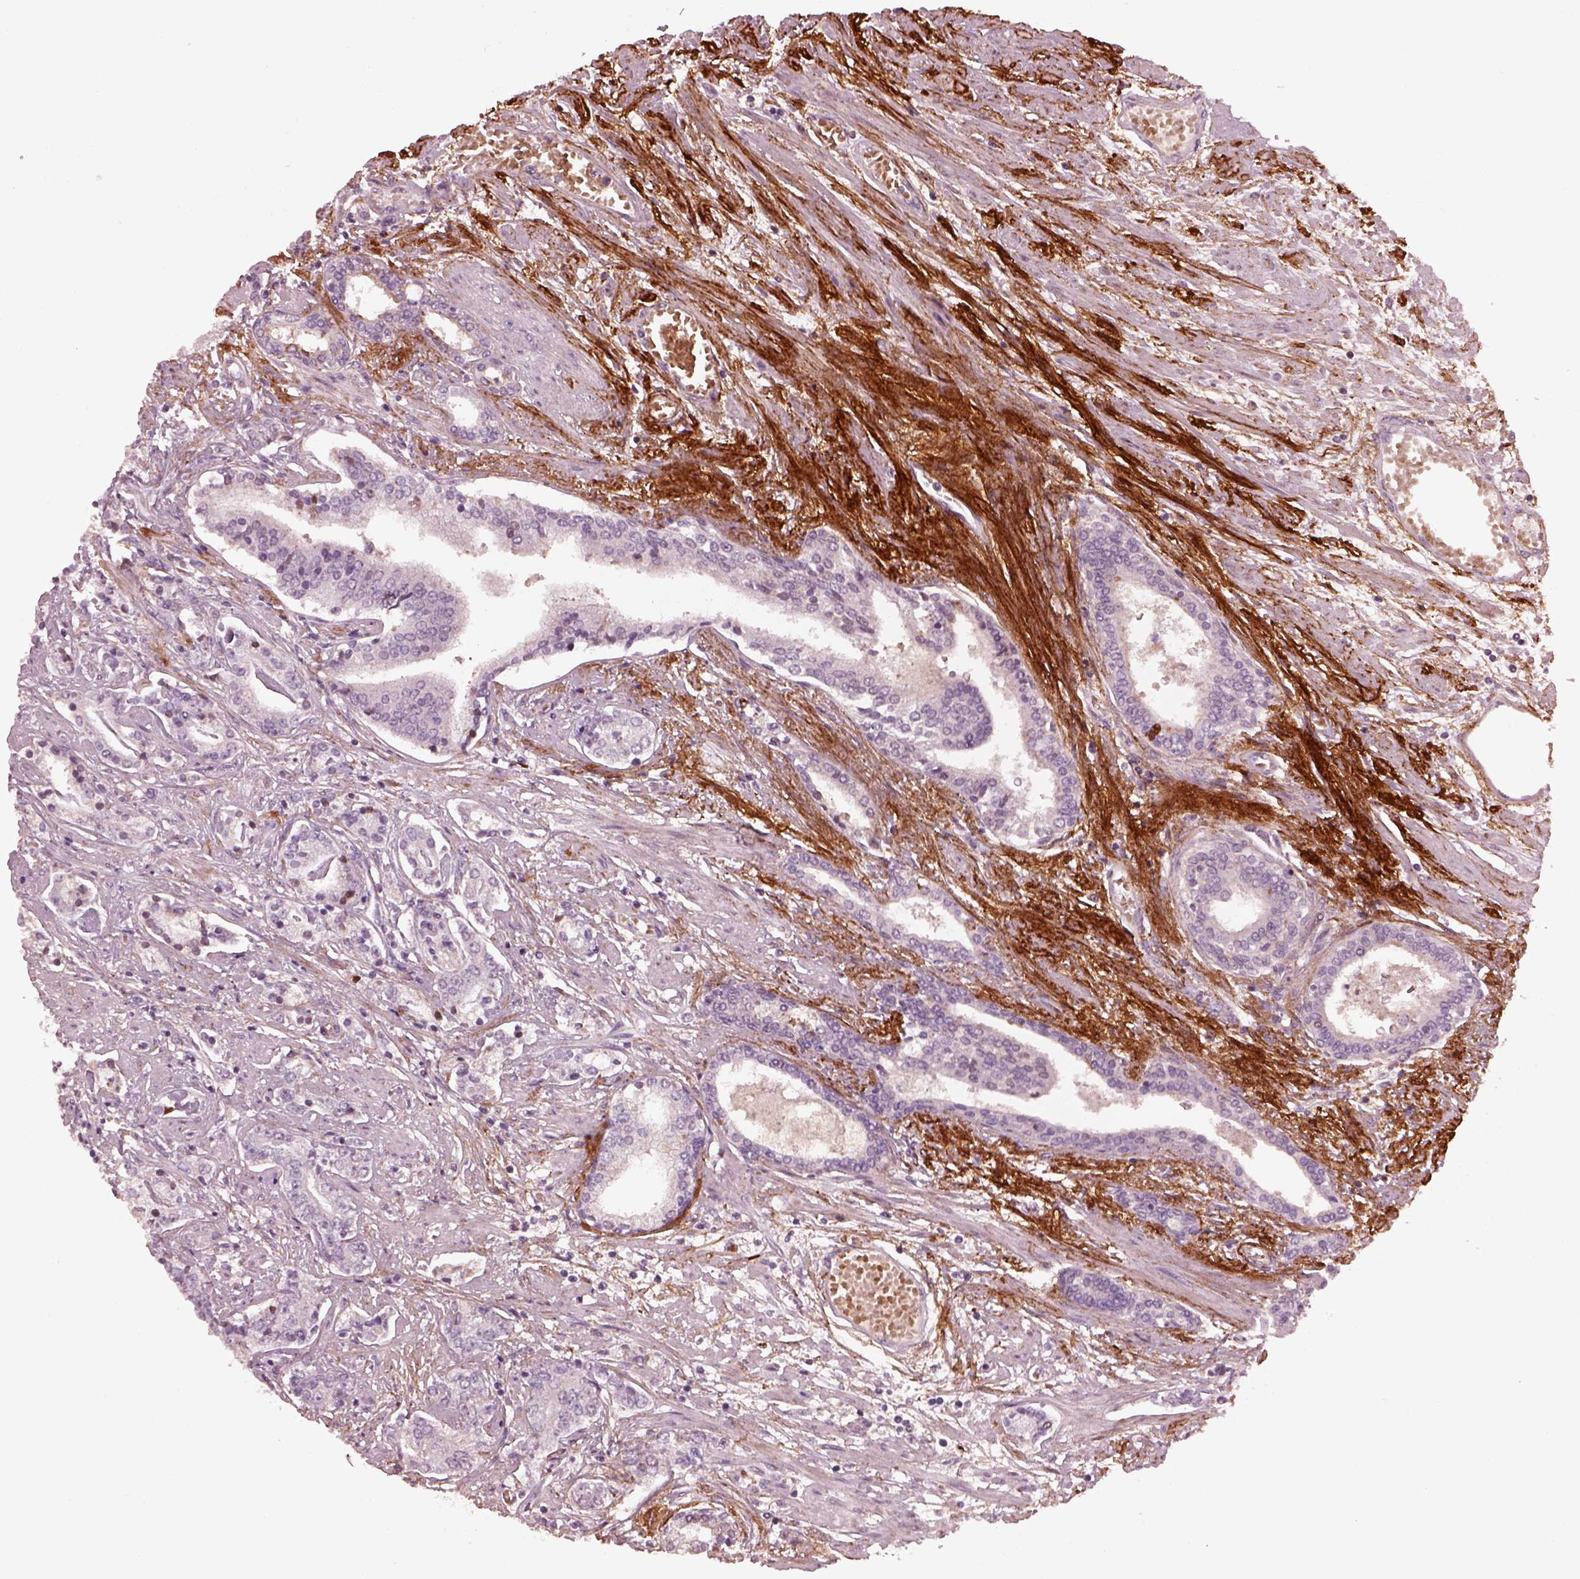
{"staining": {"intensity": "negative", "quantity": "none", "location": "none"}, "tissue": "prostate cancer", "cell_type": "Tumor cells", "image_type": "cancer", "snomed": [{"axis": "morphology", "description": "Adenocarcinoma, NOS"}, {"axis": "topography", "description": "Prostate"}], "caption": "Protein analysis of prostate cancer (adenocarcinoma) displays no significant expression in tumor cells.", "gene": "EFEMP1", "patient": {"sex": "male", "age": 64}}